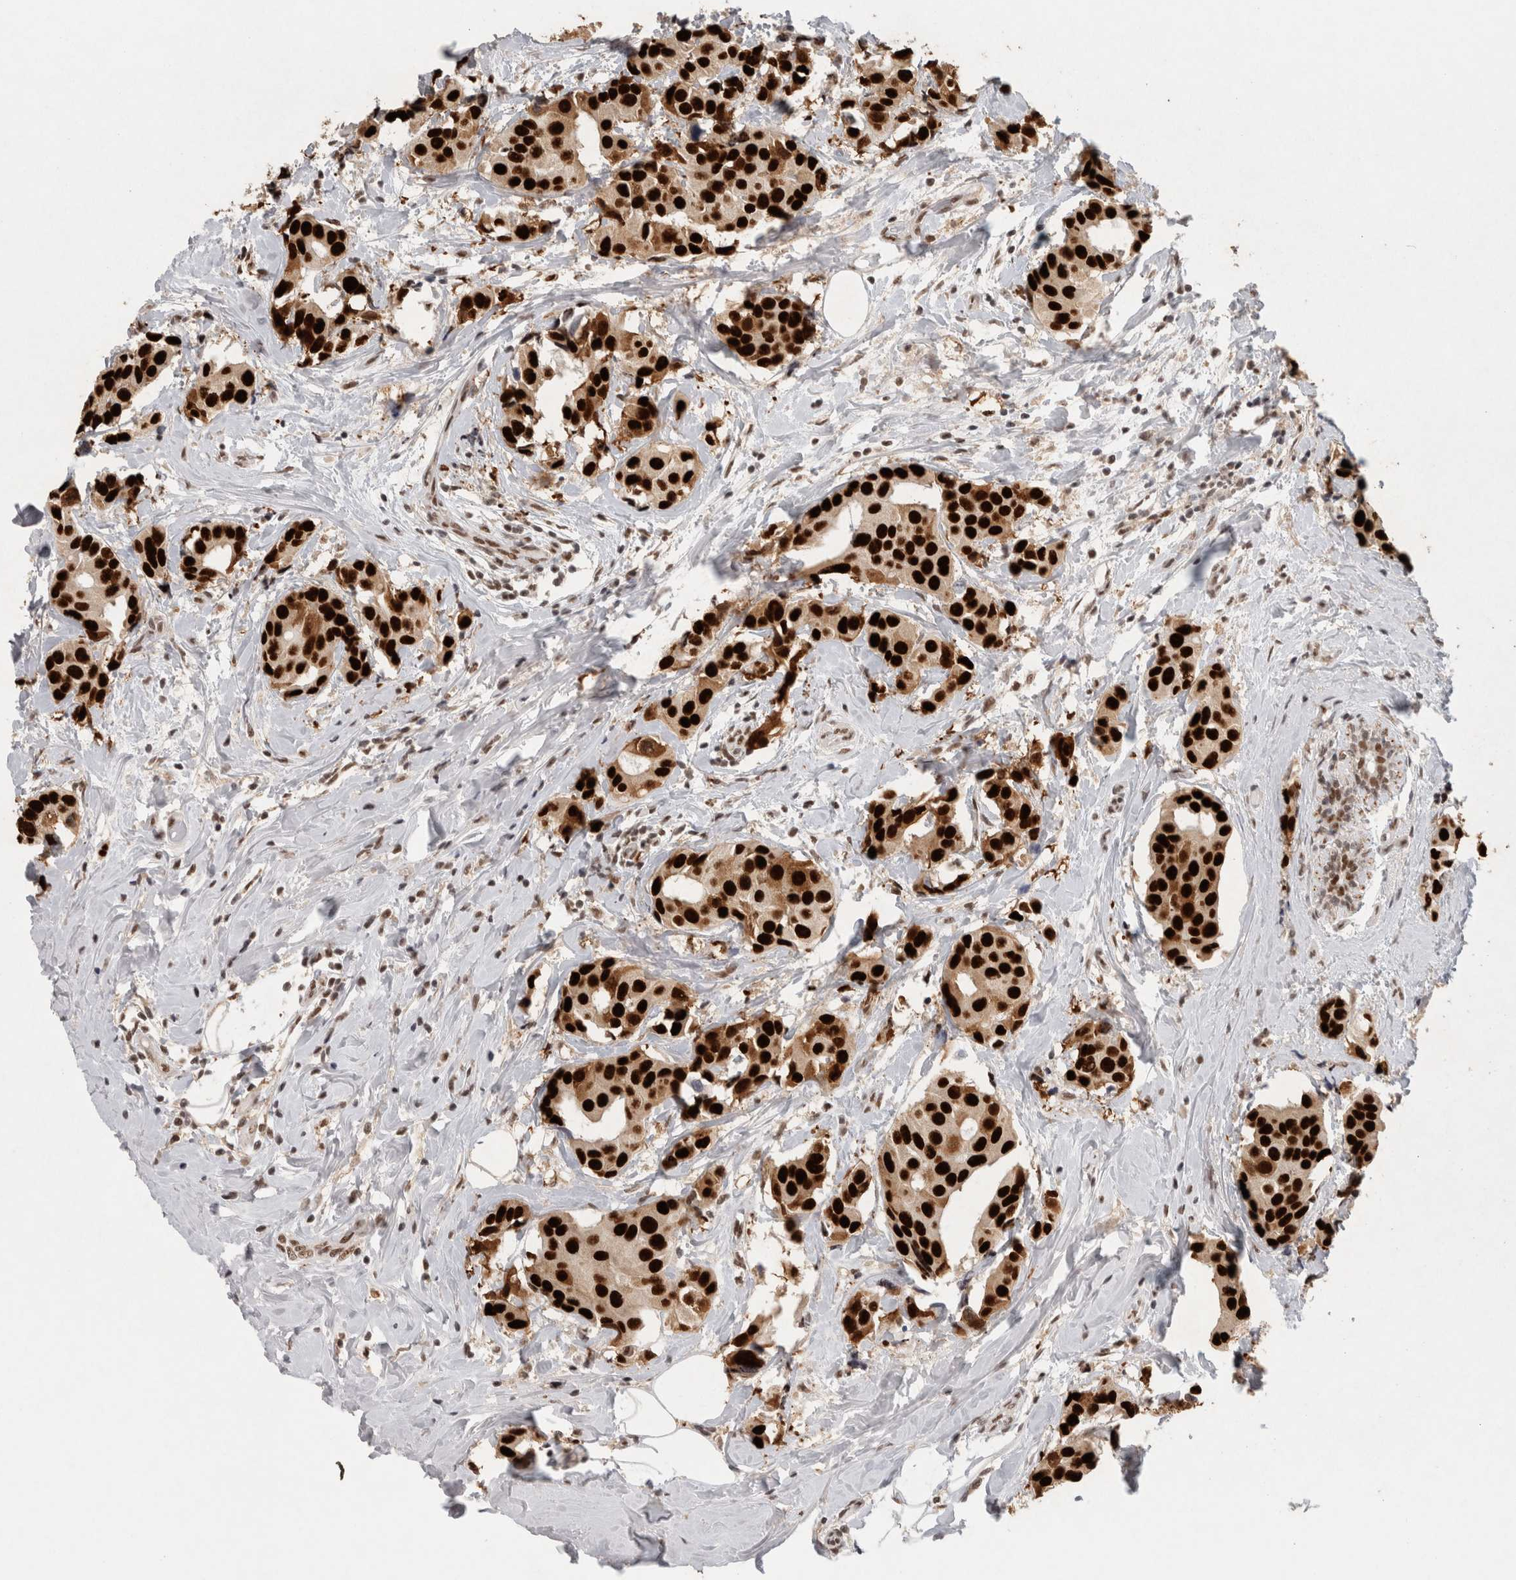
{"staining": {"intensity": "strong", "quantity": ">75%", "location": "nuclear"}, "tissue": "breast cancer", "cell_type": "Tumor cells", "image_type": "cancer", "snomed": [{"axis": "morphology", "description": "Normal tissue, NOS"}, {"axis": "morphology", "description": "Duct carcinoma"}, {"axis": "topography", "description": "Breast"}], "caption": "This is an image of immunohistochemistry staining of breast cancer, which shows strong positivity in the nuclear of tumor cells.", "gene": "ZNF830", "patient": {"sex": "female", "age": 39}}